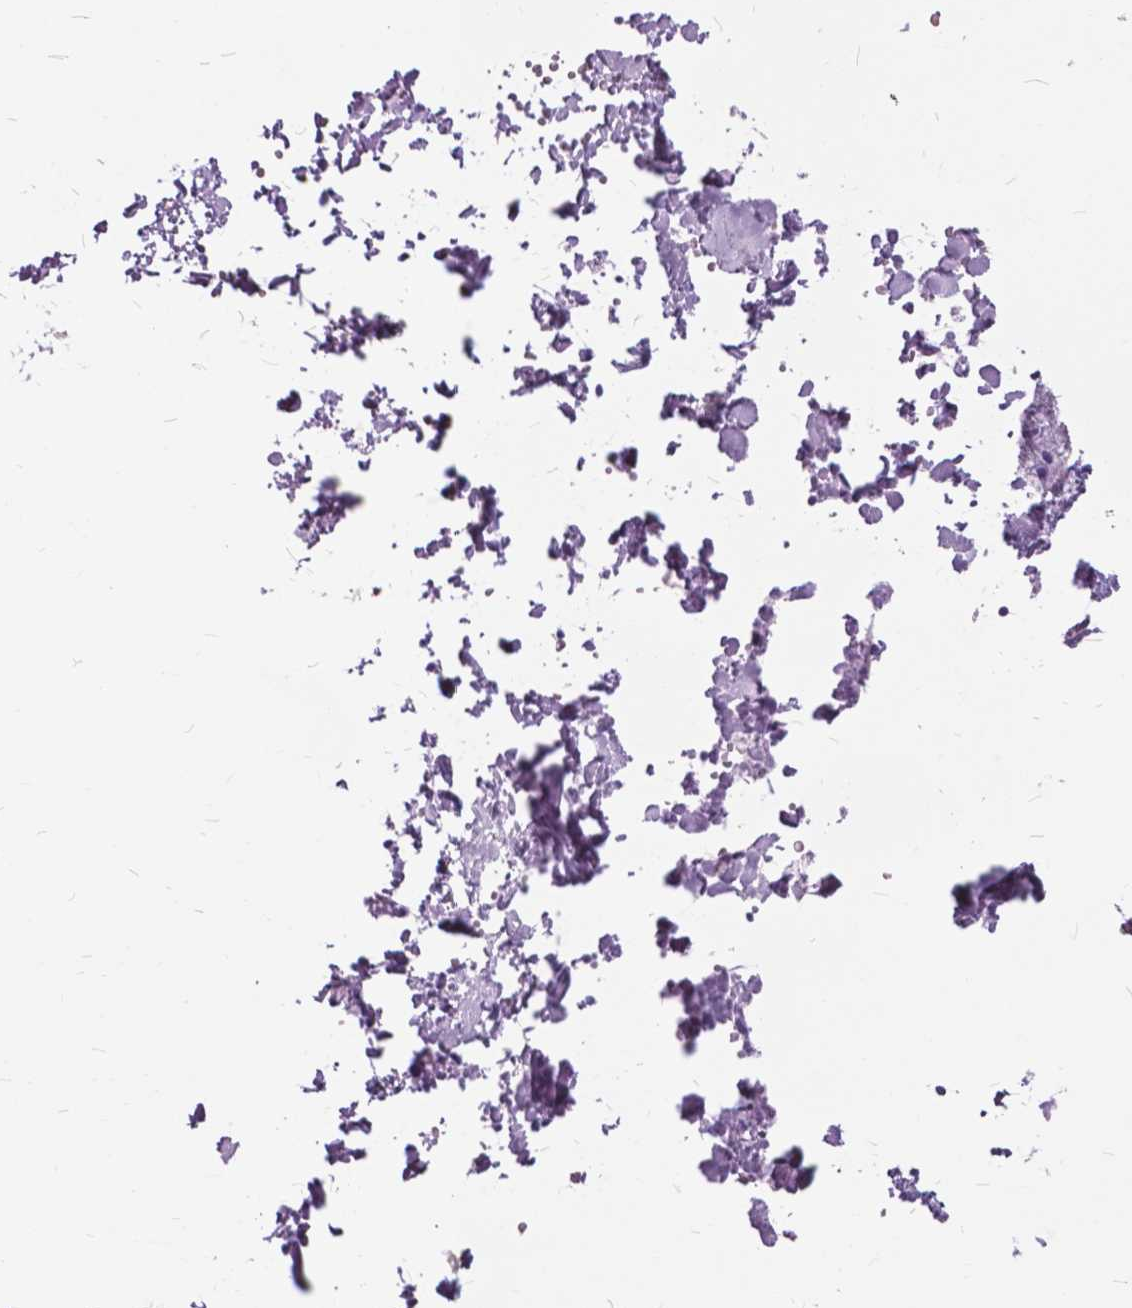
{"staining": {"intensity": "negative", "quantity": "none", "location": "none"}, "tissue": "salivary gland", "cell_type": "Glandular cells", "image_type": "normal", "snomed": [{"axis": "morphology", "description": "Normal tissue, NOS"}, {"axis": "topography", "description": "Salivary gland"}], "caption": "Image shows no protein staining in glandular cells of benign salivary gland. (Immunohistochemistry, brightfield microscopy, high magnification).", "gene": "SP140", "patient": {"sex": "male", "age": 38}}